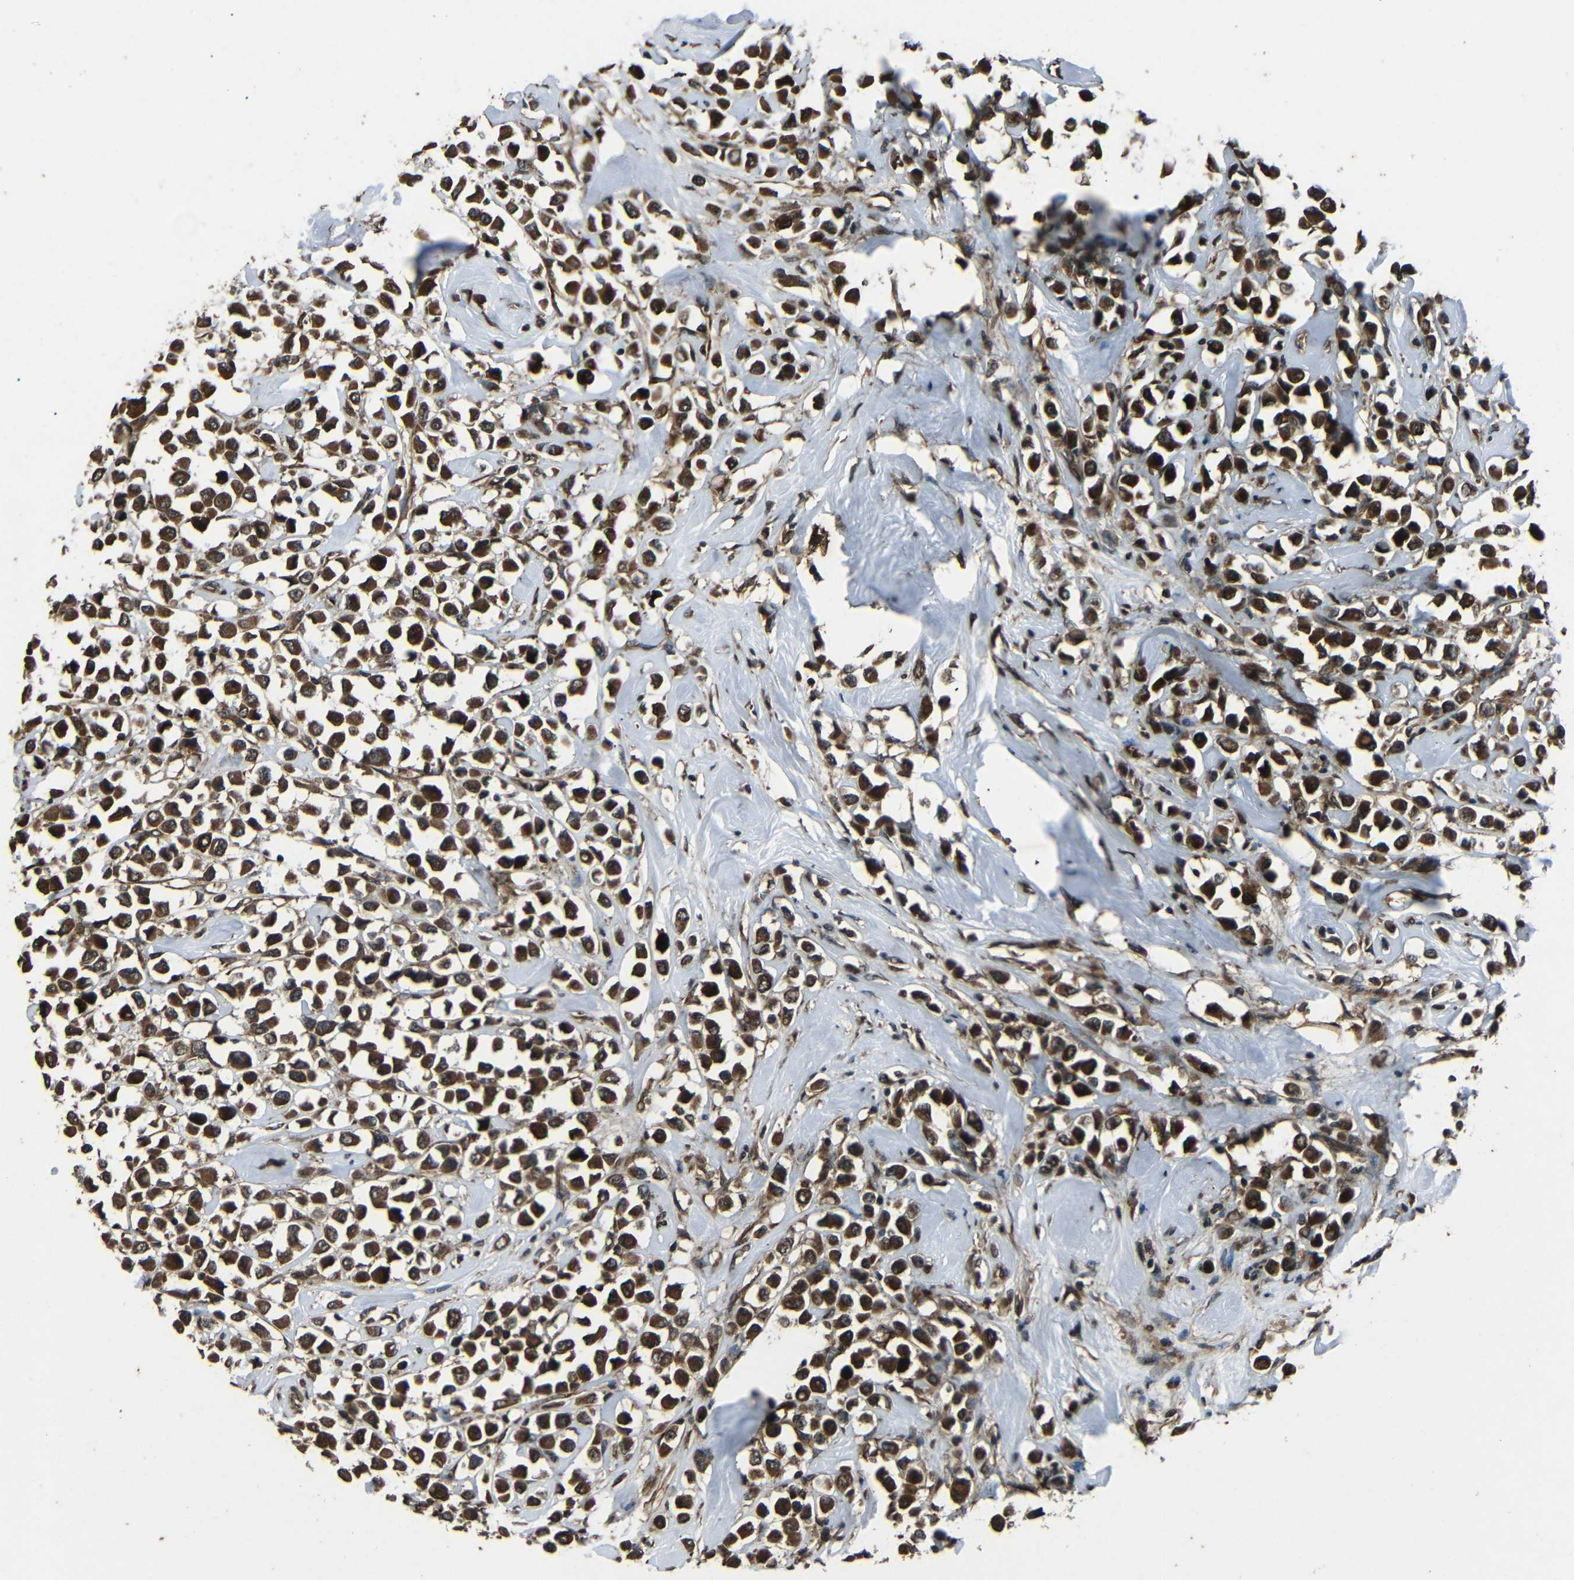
{"staining": {"intensity": "strong", "quantity": ">75%", "location": "cytoplasmic/membranous"}, "tissue": "breast cancer", "cell_type": "Tumor cells", "image_type": "cancer", "snomed": [{"axis": "morphology", "description": "Duct carcinoma"}, {"axis": "topography", "description": "Breast"}], "caption": "Tumor cells display strong cytoplasmic/membranous staining in approximately >75% of cells in breast infiltrating ductal carcinoma. Nuclei are stained in blue.", "gene": "PLK2", "patient": {"sex": "female", "age": 61}}